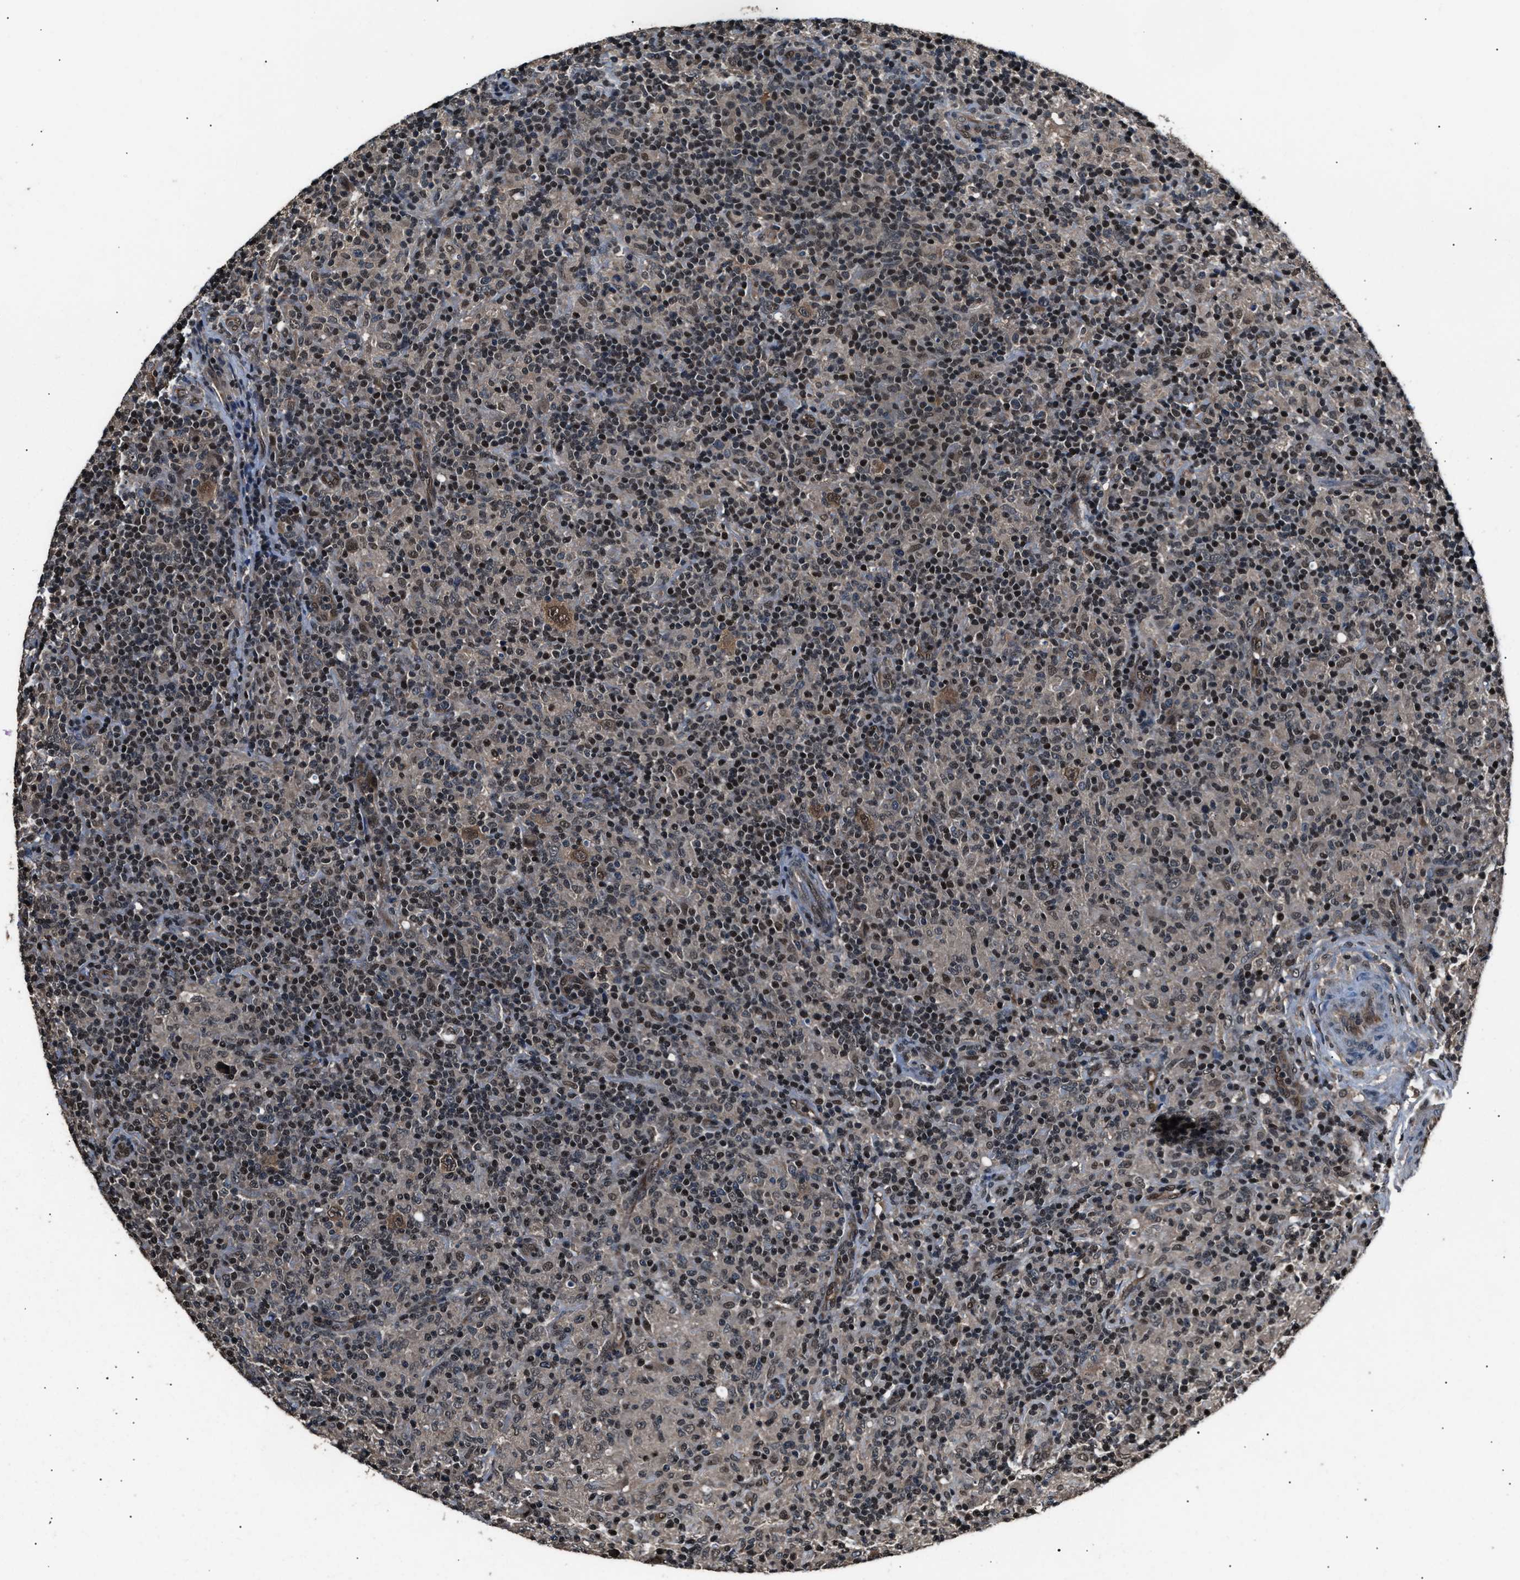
{"staining": {"intensity": "weak", "quantity": ">75%", "location": "nuclear"}, "tissue": "lymphoma", "cell_type": "Tumor cells", "image_type": "cancer", "snomed": [{"axis": "morphology", "description": "Hodgkin's disease, NOS"}, {"axis": "topography", "description": "Lymph node"}], "caption": "This image demonstrates immunohistochemistry staining of human Hodgkin's disease, with low weak nuclear expression in approximately >75% of tumor cells.", "gene": "DFFA", "patient": {"sex": "male", "age": 70}}